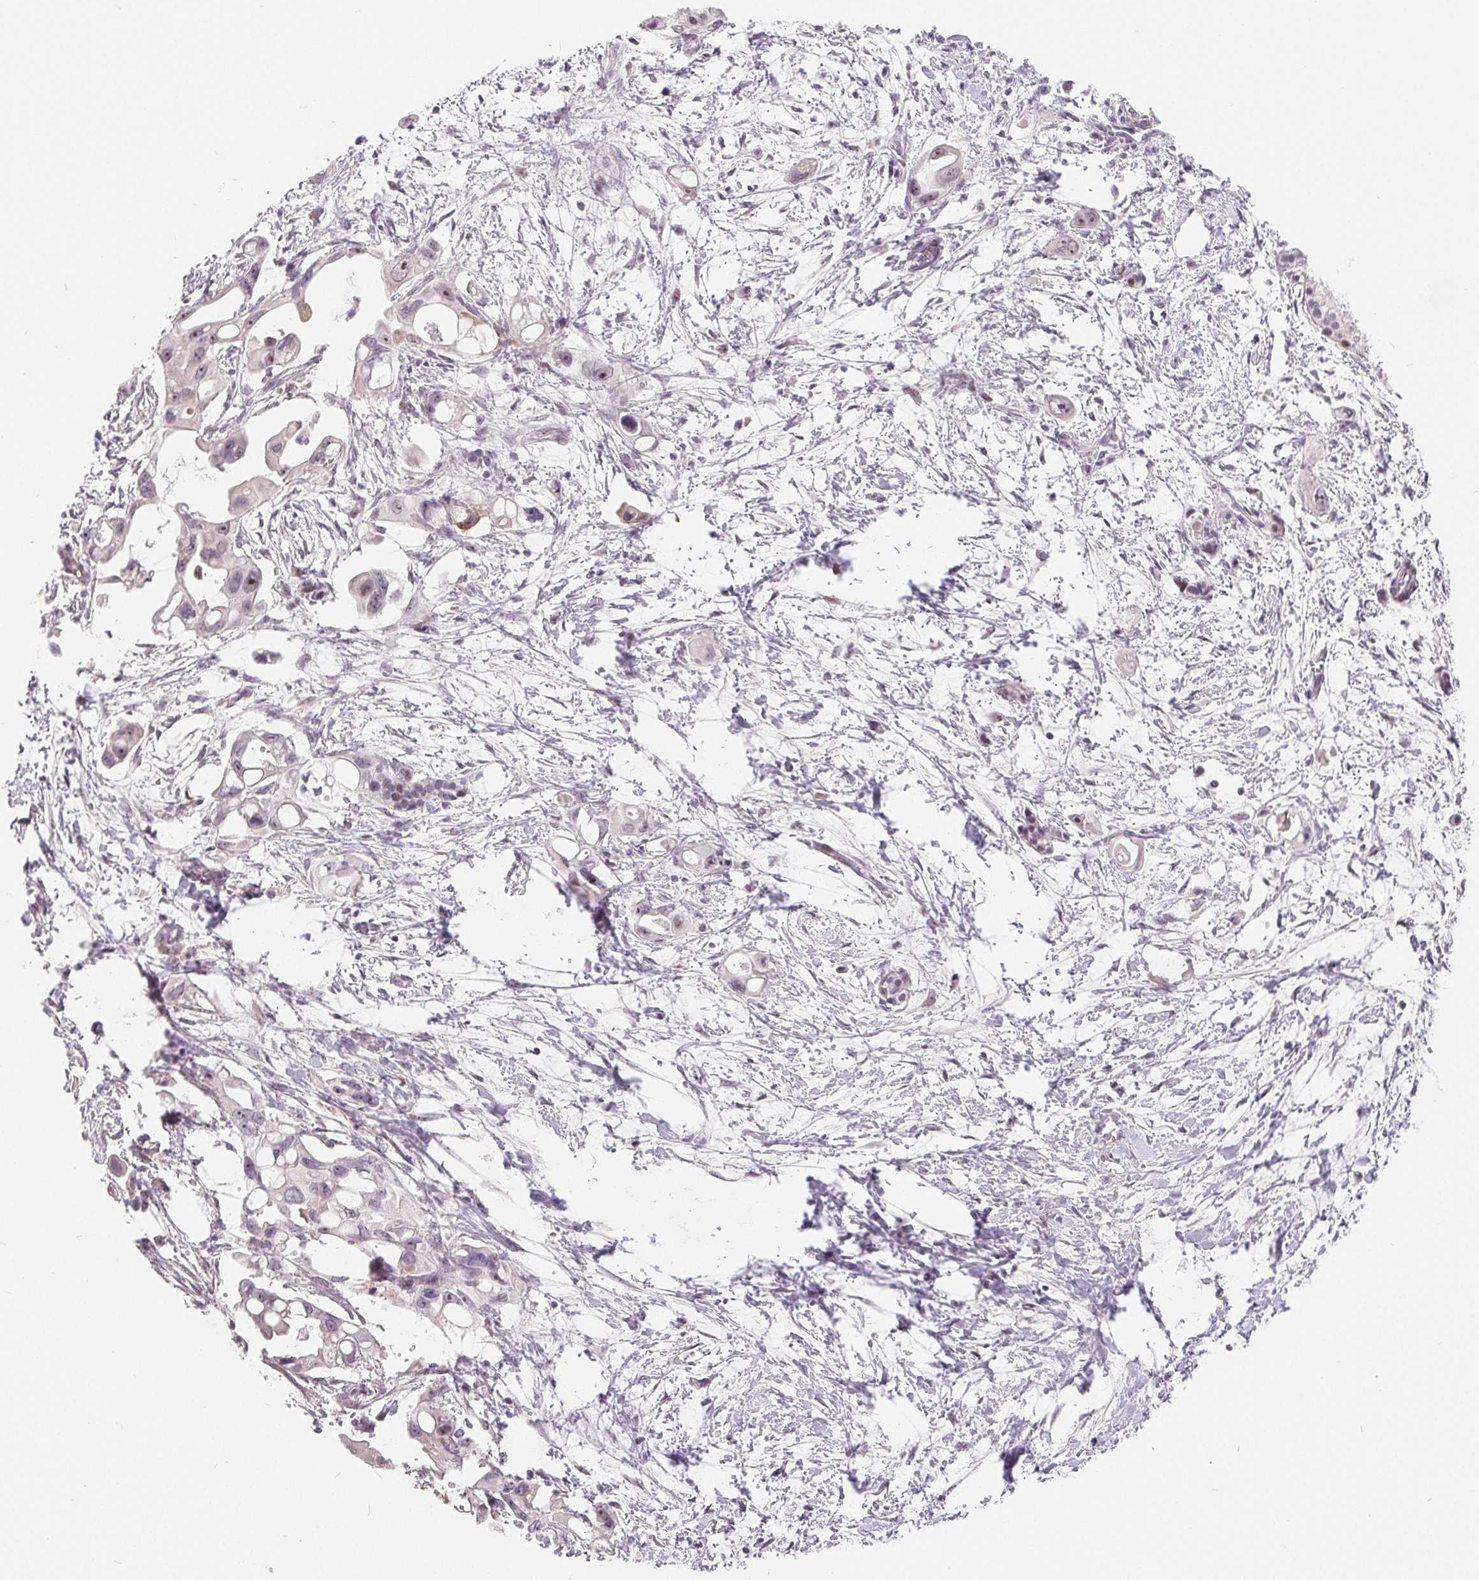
{"staining": {"intensity": "moderate", "quantity": "<25%", "location": "nuclear"}, "tissue": "pancreatic cancer", "cell_type": "Tumor cells", "image_type": "cancer", "snomed": [{"axis": "morphology", "description": "Adenocarcinoma, NOS"}, {"axis": "topography", "description": "Pancreas"}], "caption": "IHC micrograph of neoplastic tissue: pancreatic adenocarcinoma stained using IHC displays low levels of moderate protein expression localized specifically in the nuclear of tumor cells, appearing as a nuclear brown color.", "gene": "NRG2", "patient": {"sex": "male", "age": 61}}